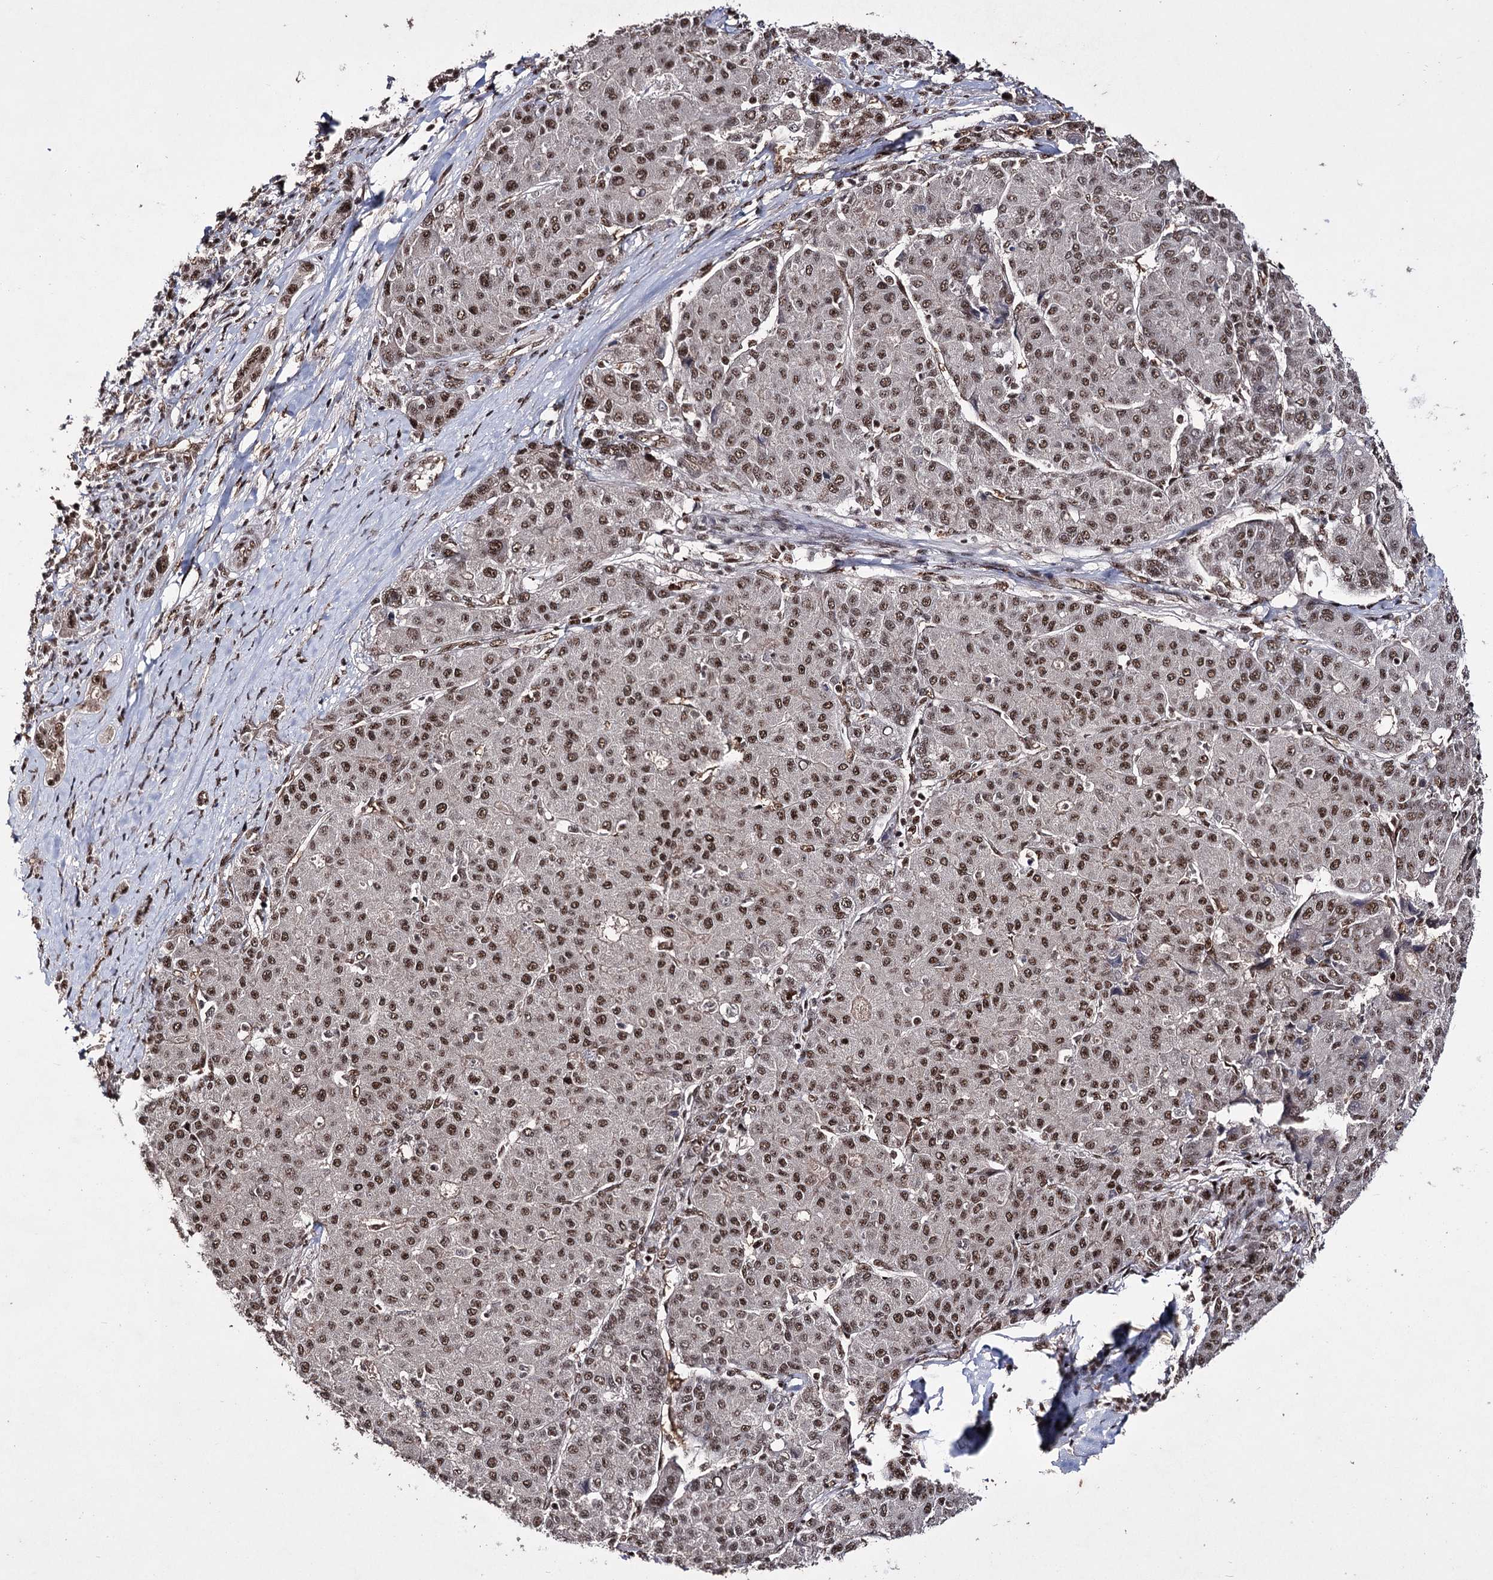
{"staining": {"intensity": "moderate", "quantity": ">75%", "location": "nuclear"}, "tissue": "liver cancer", "cell_type": "Tumor cells", "image_type": "cancer", "snomed": [{"axis": "morphology", "description": "Carcinoma, Hepatocellular, NOS"}, {"axis": "topography", "description": "Liver"}], "caption": "Protein expression analysis of human liver cancer reveals moderate nuclear staining in approximately >75% of tumor cells.", "gene": "PRPF40A", "patient": {"sex": "male", "age": 65}}